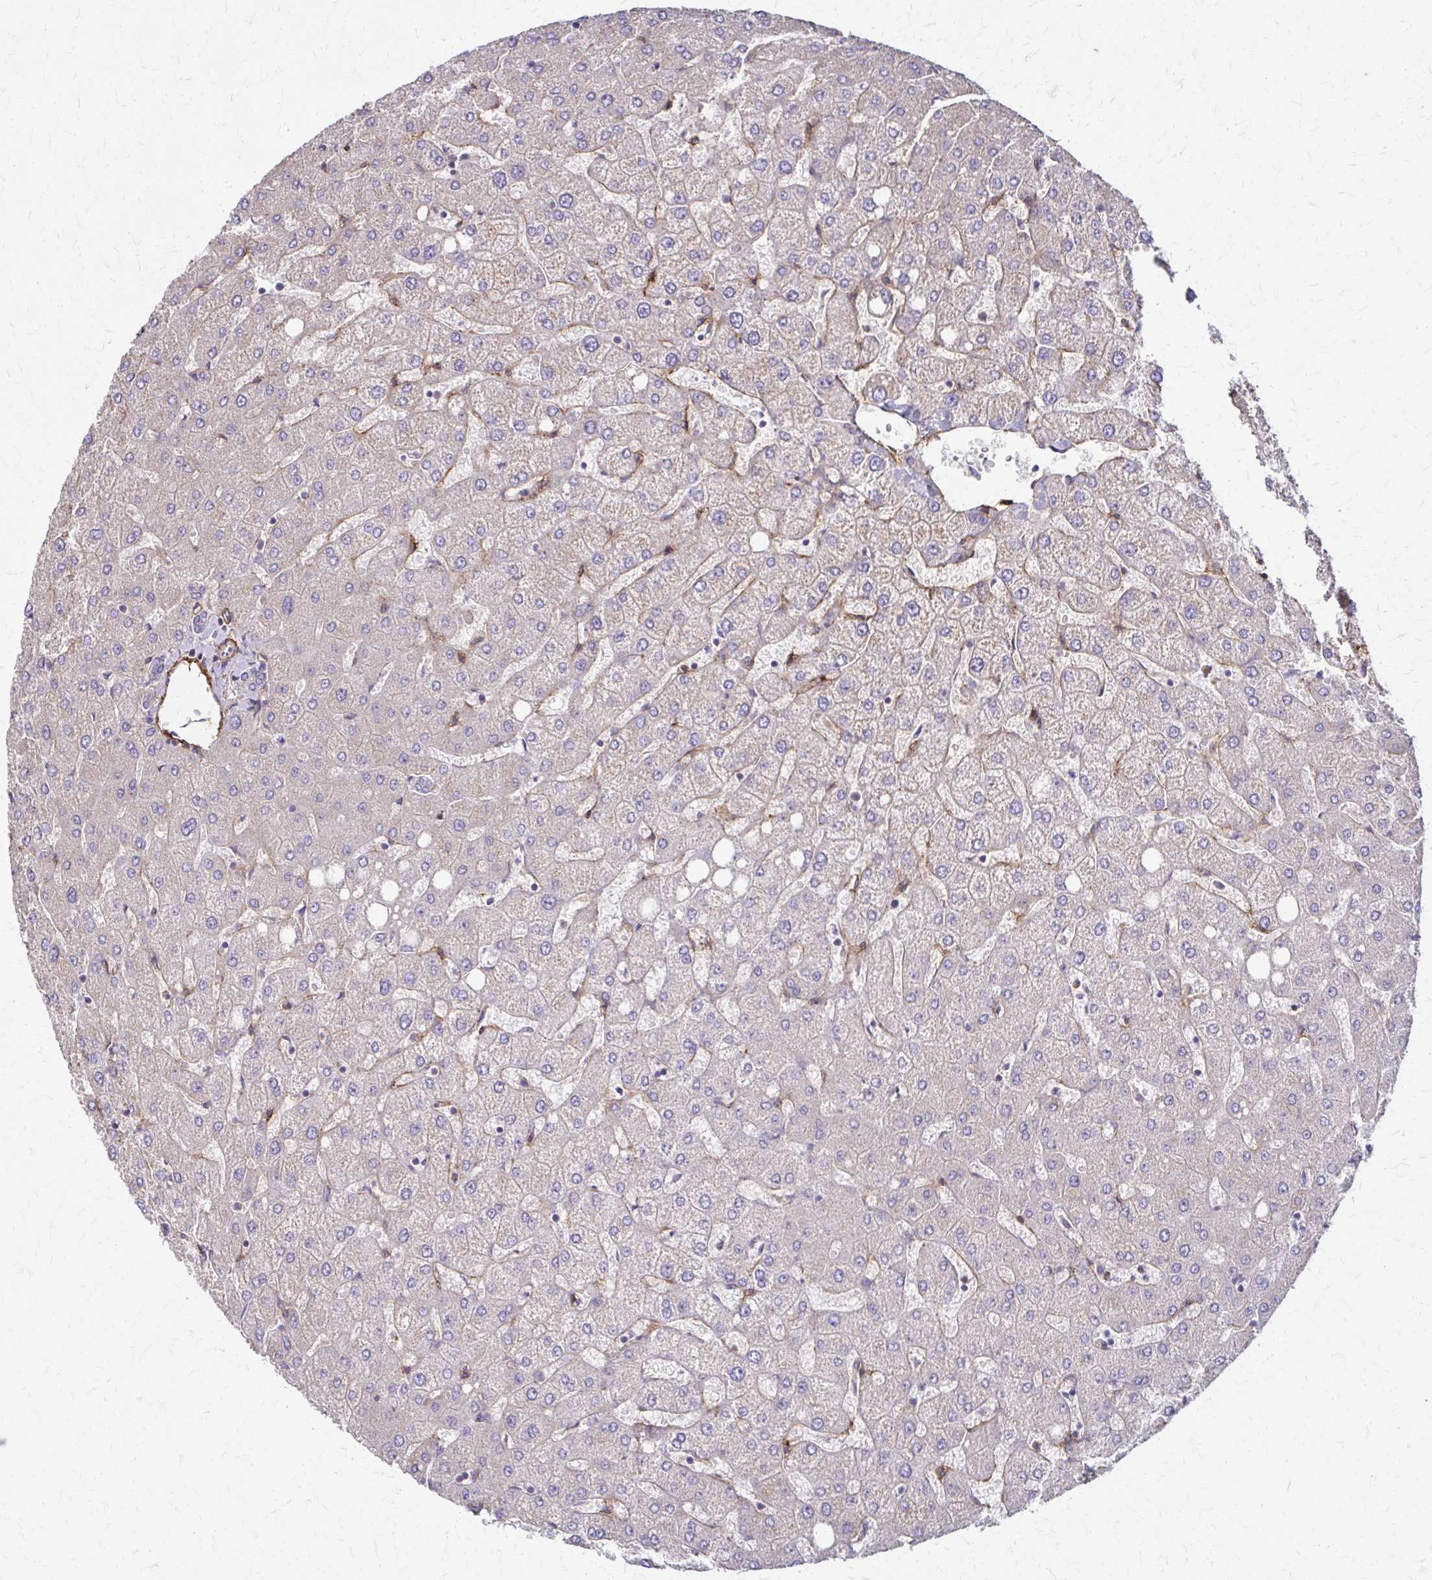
{"staining": {"intensity": "negative", "quantity": "none", "location": "none"}, "tissue": "liver", "cell_type": "Cholangiocytes", "image_type": "normal", "snomed": [{"axis": "morphology", "description": "Normal tissue, NOS"}, {"axis": "topography", "description": "Liver"}], "caption": "The histopathology image exhibits no staining of cholangiocytes in benign liver. (DAB (3,3'-diaminobenzidine) immunohistochemistry (IHC) visualized using brightfield microscopy, high magnification).", "gene": "DSP", "patient": {"sex": "female", "age": 54}}